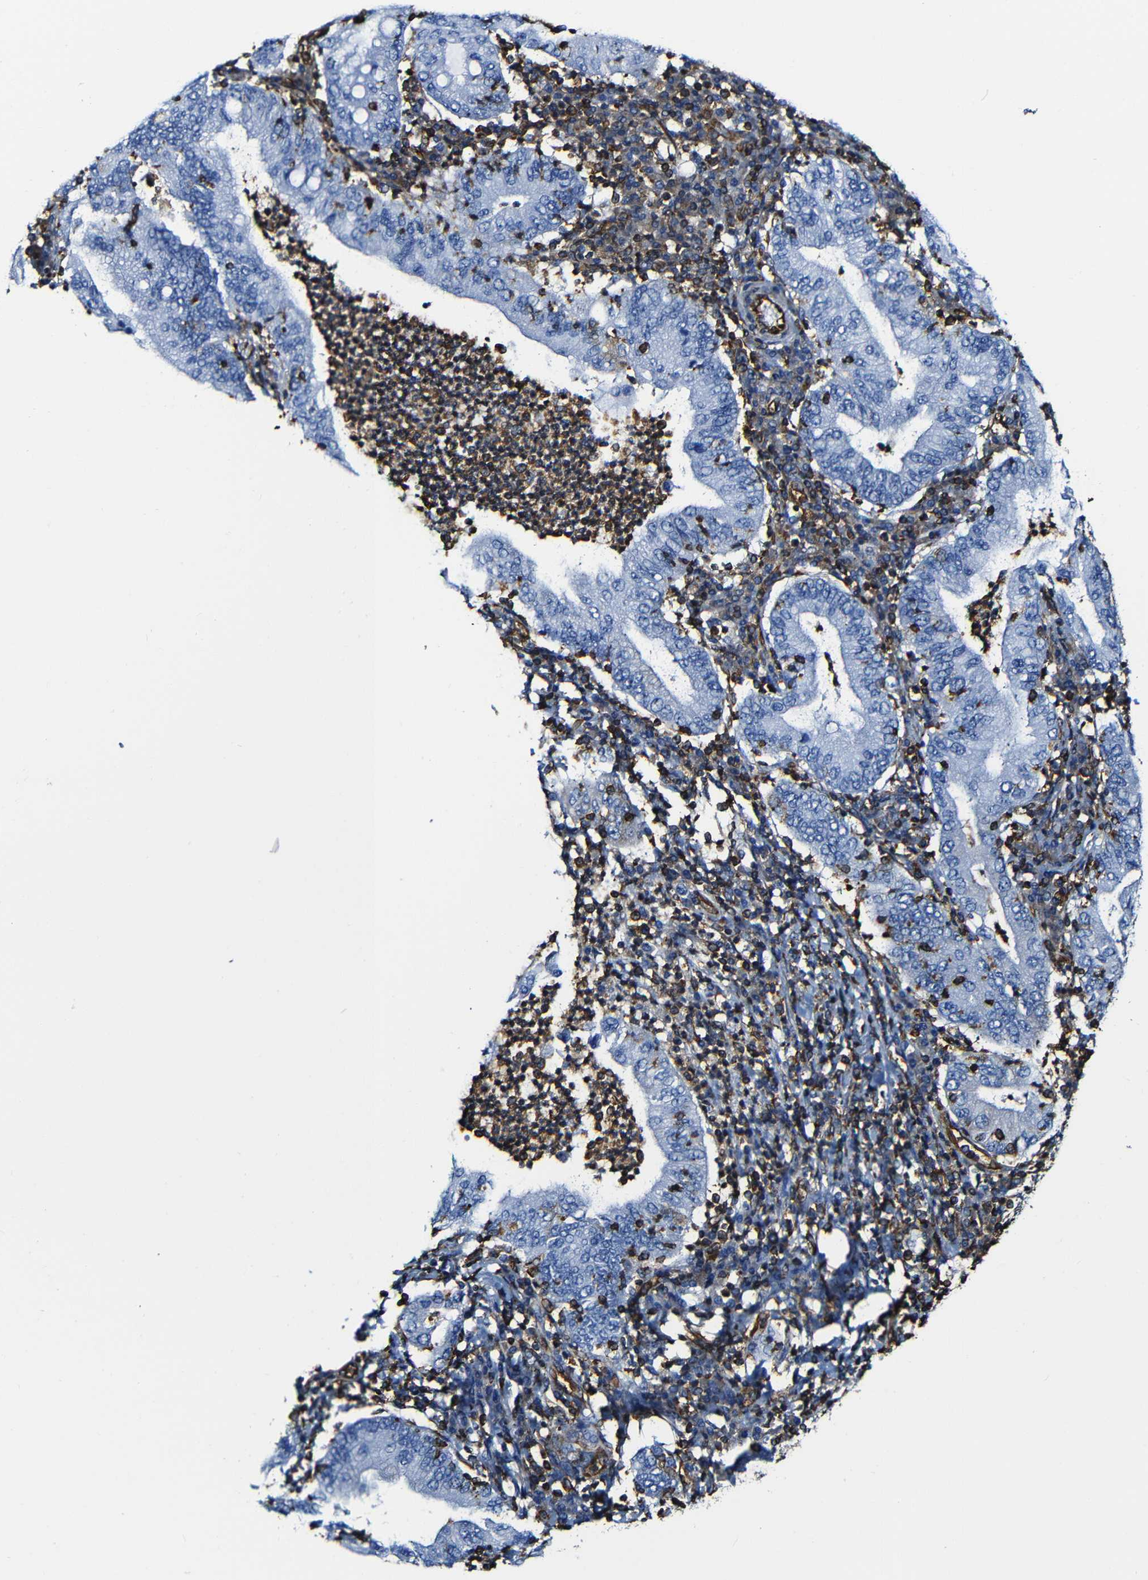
{"staining": {"intensity": "negative", "quantity": "none", "location": "none"}, "tissue": "stomach cancer", "cell_type": "Tumor cells", "image_type": "cancer", "snomed": [{"axis": "morphology", "description": "Normal tissue, NOS"}, {"axis": "morphology", "description": "Adenocarcinoma, NOS"}, {"axis": "topography", "description": "Esophagus"}, {"axis": "topography", "description": "Stomach, upper"}, {"axis": "topography", "description": "Peripheral nerve tissue"}], "caption": "DAB immunohistochemical staining of human stomach adenocarcinoma demonstrates no significant expression in tumor cells.", "gene": "MSN", "patient": {"sex": "male", "age": 62}}